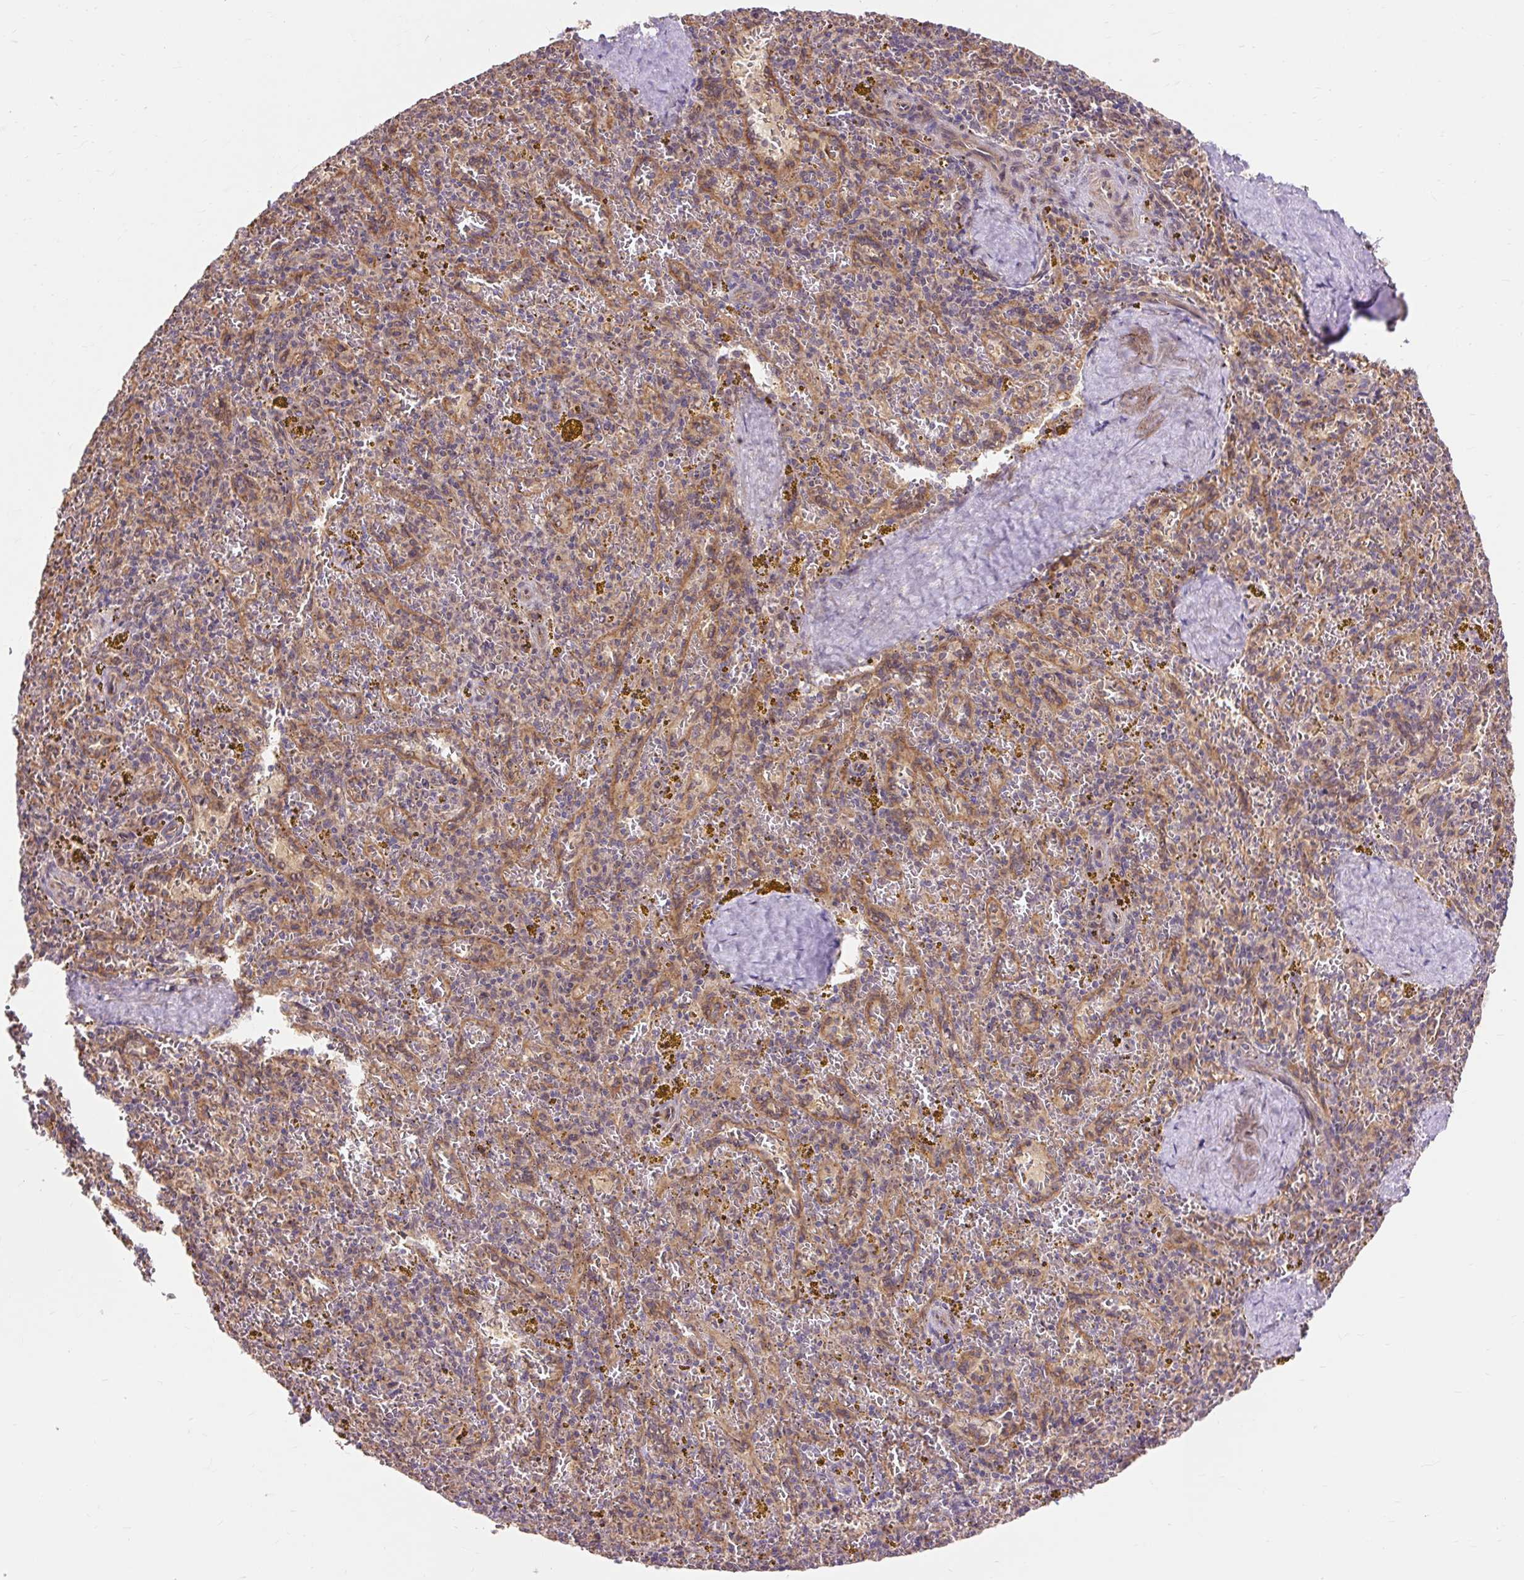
{"staining": {"intensity": "weak", "quantity": "25%-75%", "location": "cytoplasmic/membranous"}, "tissue": "spleen", "cell_type": "Cells in red pulp", "image_type": "normal", "snomed": [{"axis": "morphology", "description": "Normal tissue, NOS"}, {"axis": "topography", "description": "Spleen"}], "caption": "Brown immunohistochemical staining in normal spleen reveals weak cytoplasmic/membranous staining in about 25%-75% of cells in red pulp.", "gene": "TRIAP1", "patient": {"sex": "male", "age": 57}}